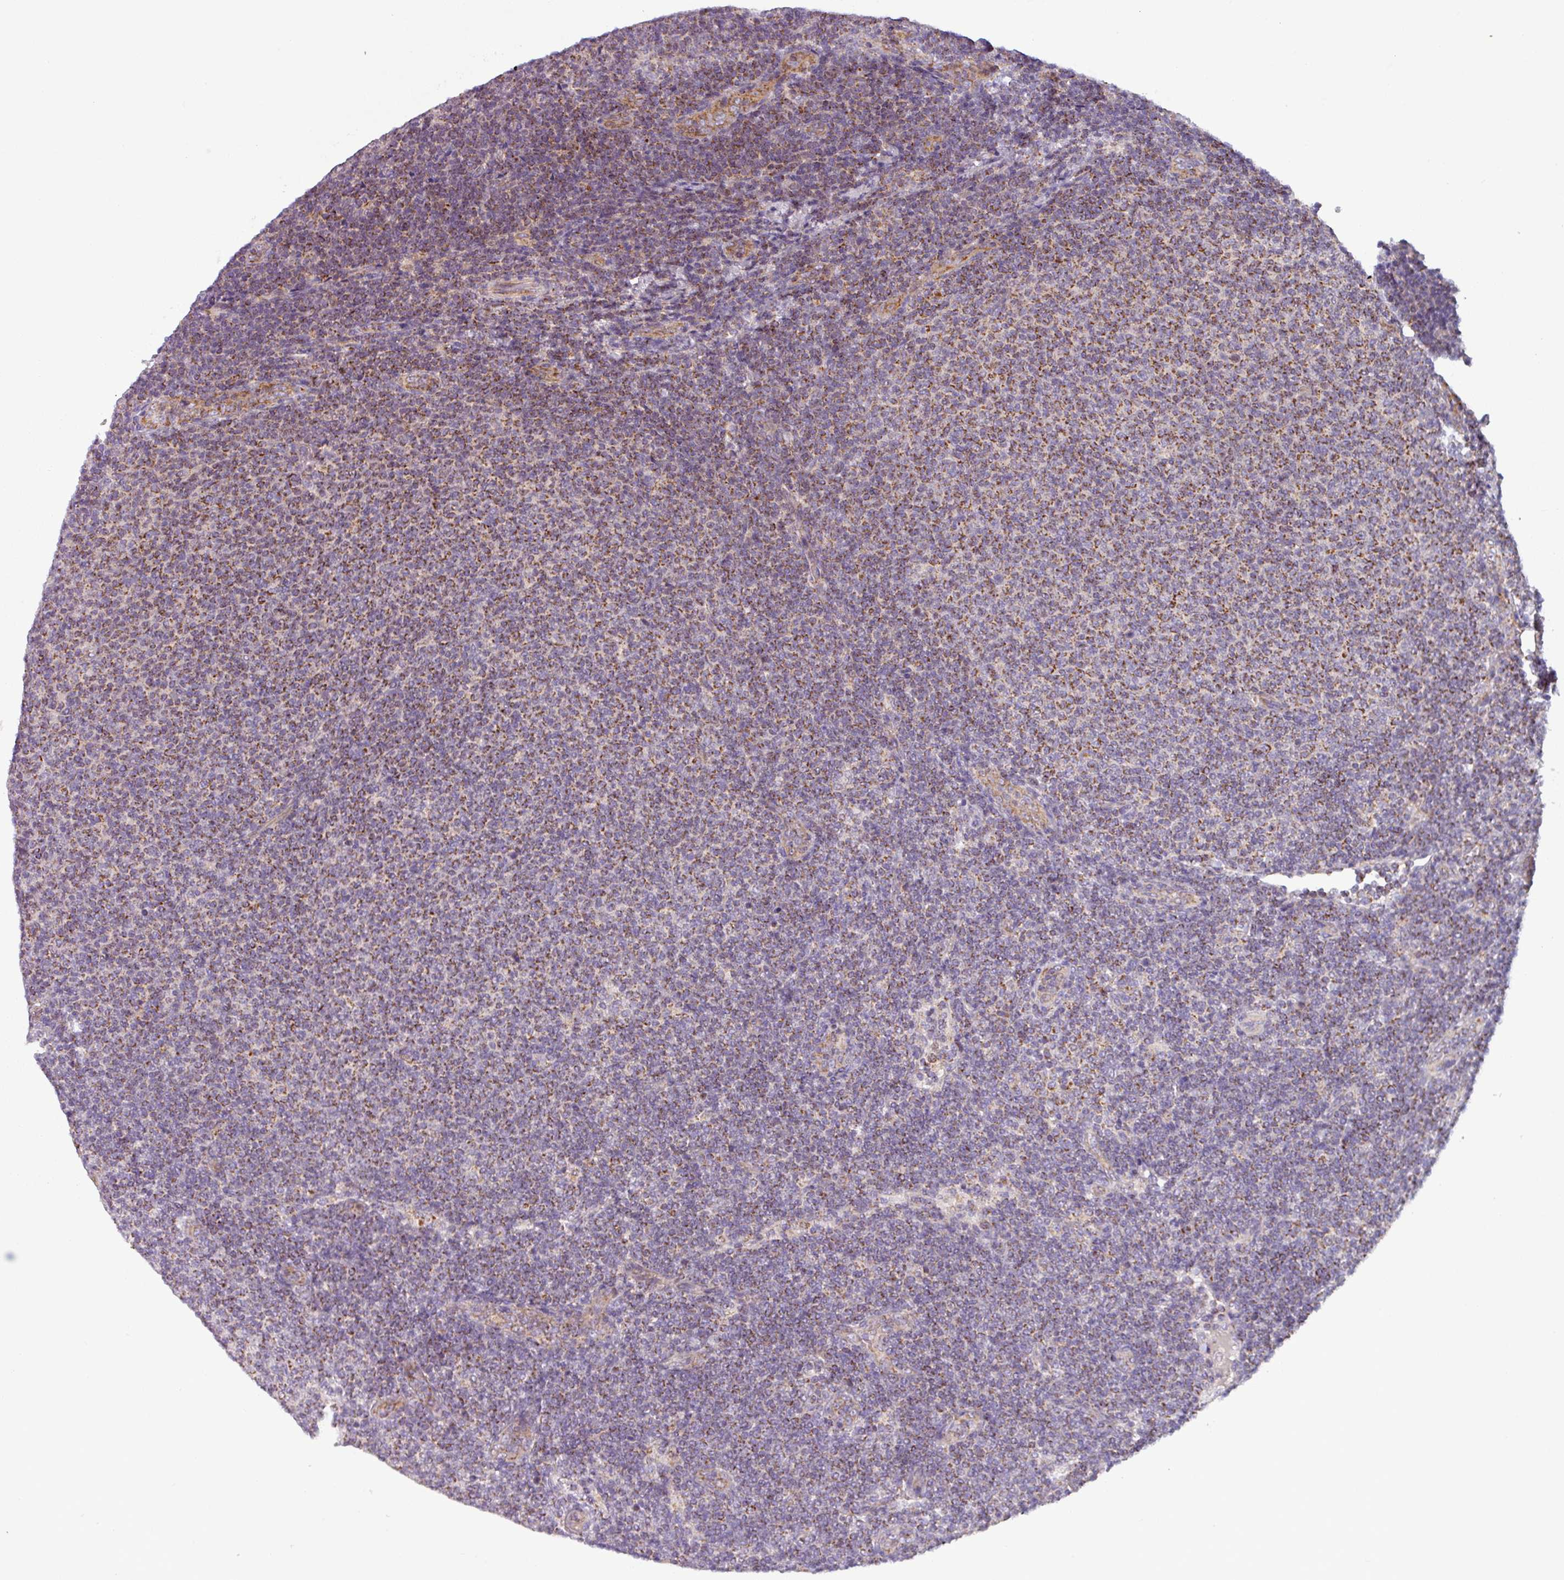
{"staining": {"intensity": "moderate", "quantity": ">75%", "location": "cytoplasmic/membranous"}, "tissue": "lymphoma", "cell_type": "Tumor cells", "image_type": "cancer", "snomed": [{"axis": "morphology", "description": "Malignant lymphoma, non-Hodgkin's type, Low grade"}, {"axis": "topography", "description": "Lymph node"}], "caption": "Human lymphoma stained with a brown dye demonstrates moderate cytoplasmic/membranous positive positivity in about >75% of tumor cells.", "gene": "PNMA6A", "patient": {"sex": "male", "age": 66}}